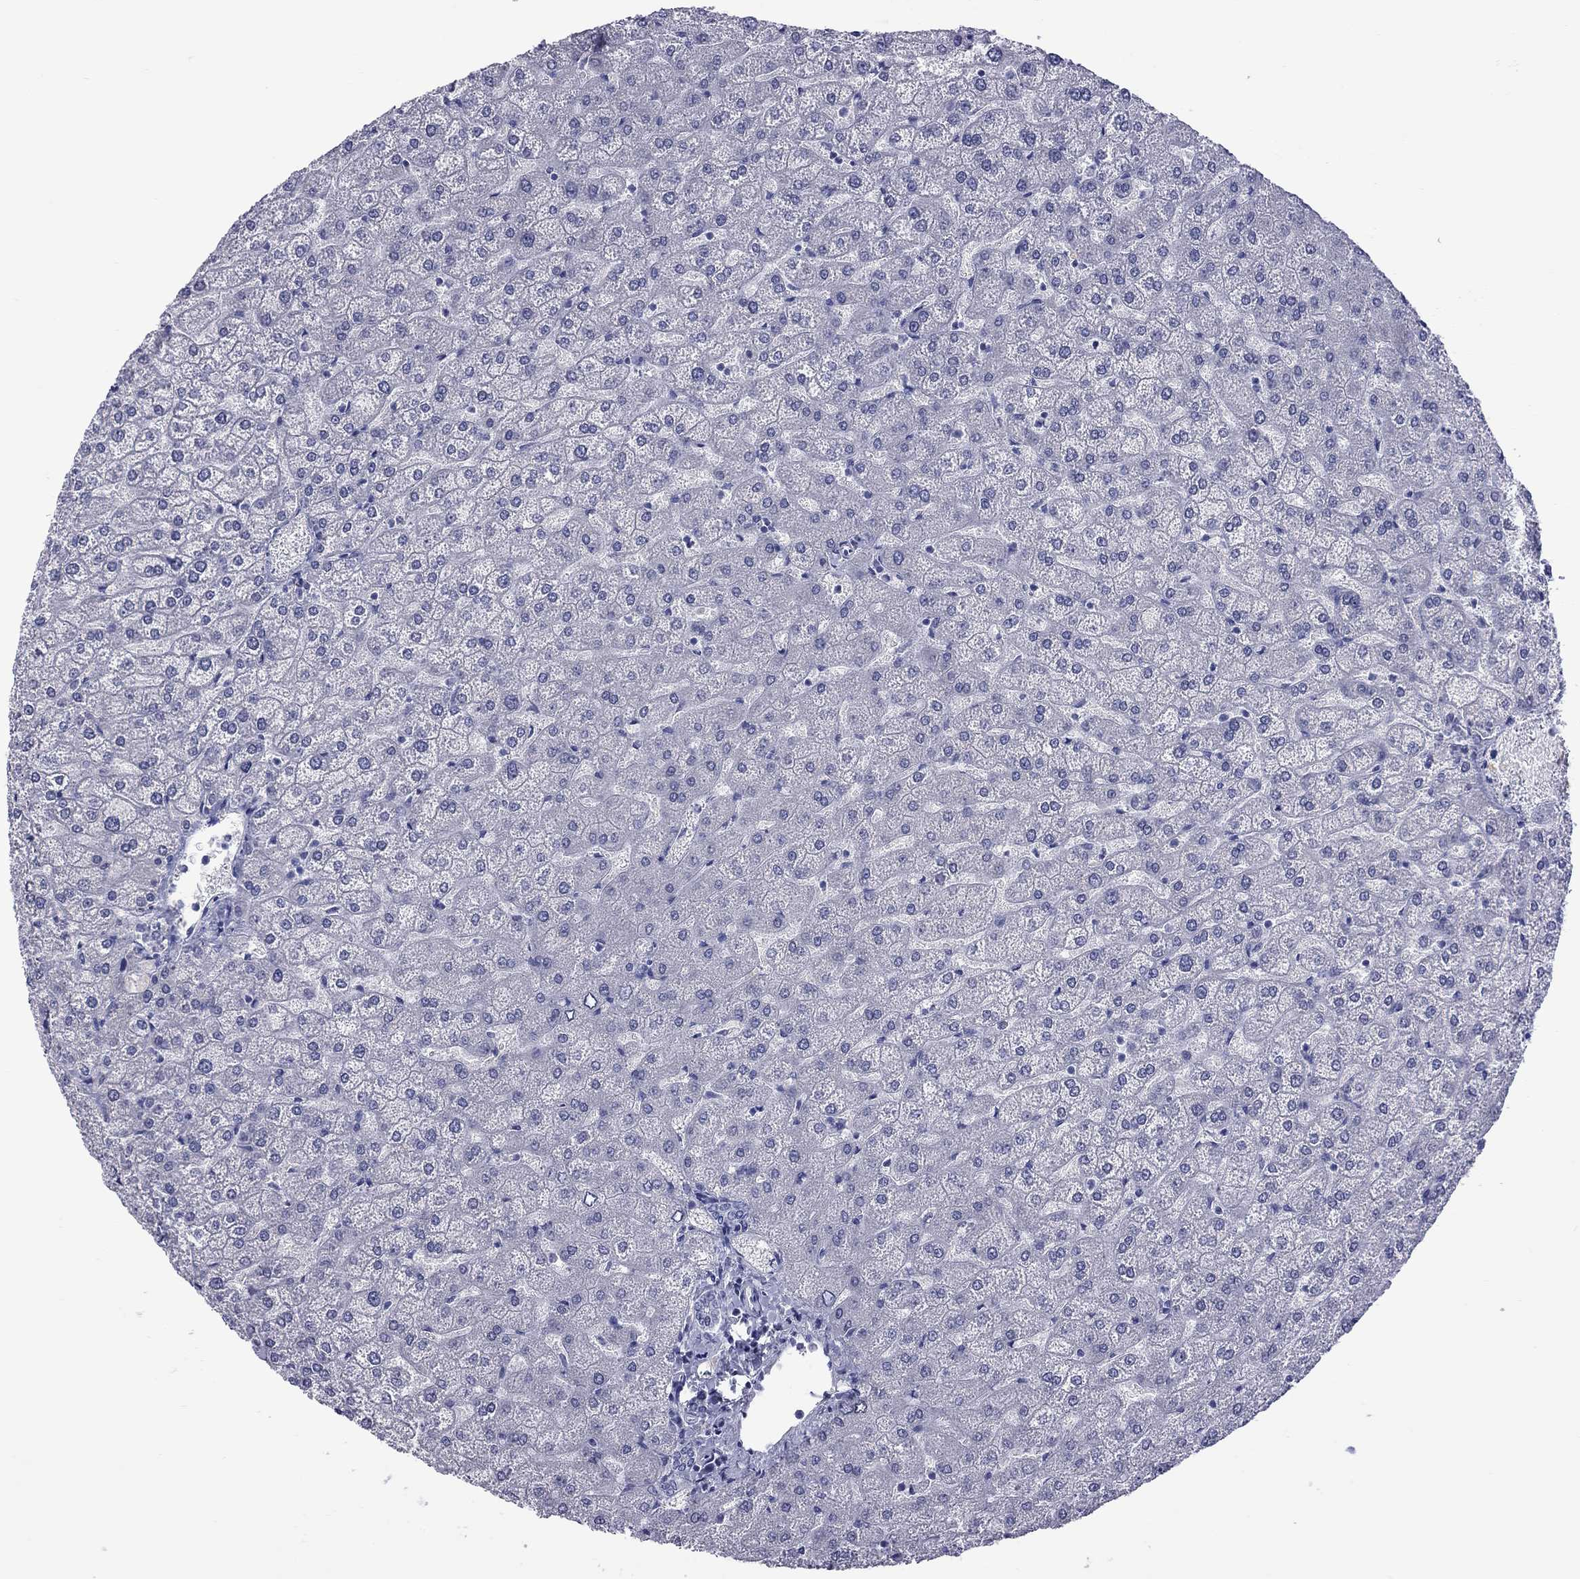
{"staining": {"intensity": "negative", "quantity": "none", "location": "none"}, "tissue": "liver", "cell_type": "Cholangiocytes", "image_type": "normal", "snomed": [{"axis": "morphology", "description": "Normal tissue, NOS"}, {"axis": "topography", "description": "Liver"}], "caption": "Cholangiocytes show no significant staining in unremarkable liver. The staining was performed using DAB (3,3'-diaminobenzidine) to visualize the protein expression in brown, while the nuclei were stained in blue with hematoxylin (Magnification: 20x).", "gene": "EPPIN", "patient": {"sex": "female", "age": 32}}